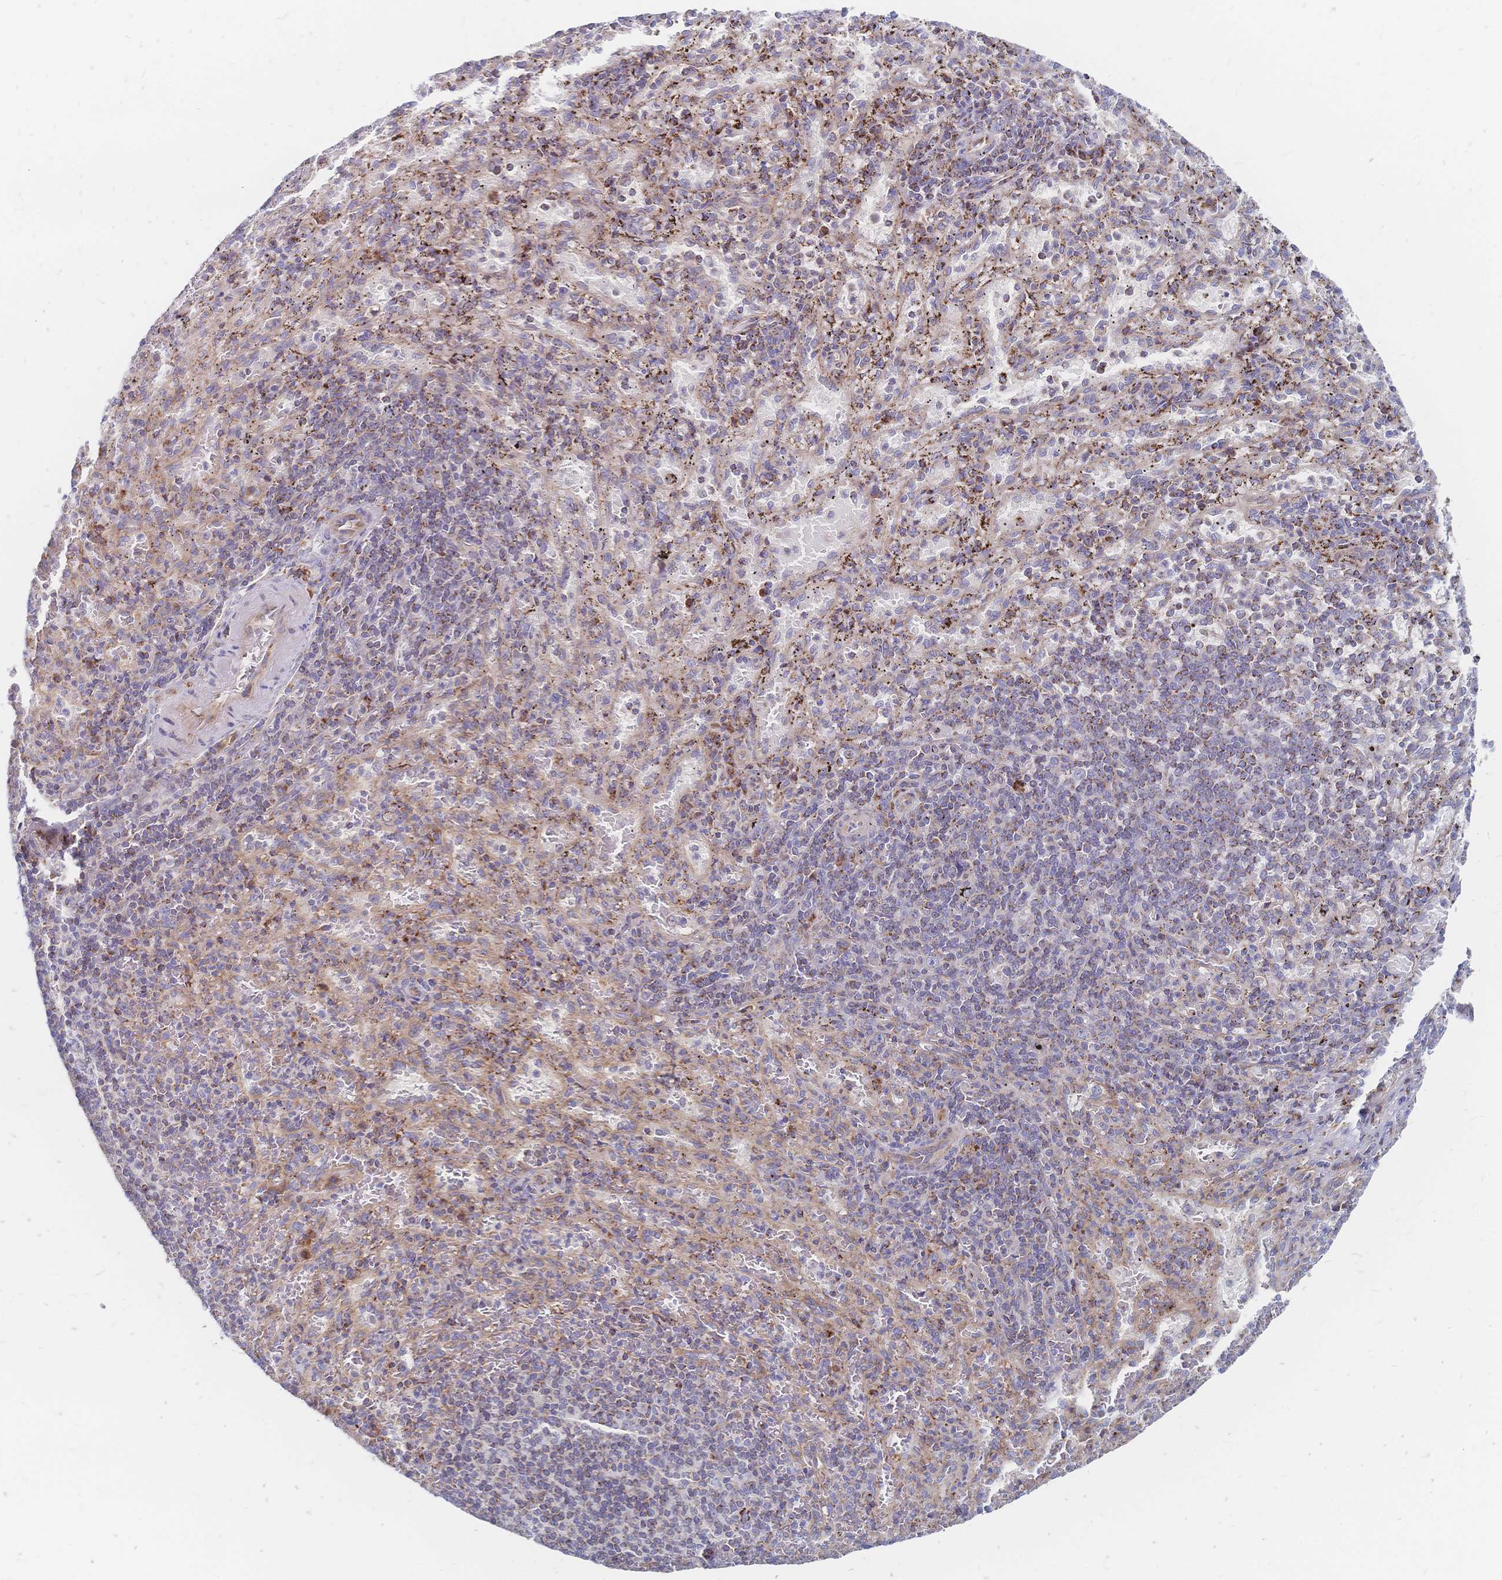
{"staining": {"intensity": "weak", "quantity": ">75%", "location": "cytoplasmic/membranous"}, "tissue": "spleen", "cell_type": "Cells in red pulp", "image_type": "normal", "snomed": [{"axis": "morphology", "description": "Normal tissue, NOS"}, {"axis": "topography", "description": "Spleen"}], "caption": "Spleen stained with a brown dye displays weak cytoplasmic/membranous positive expression in approximately >75% of cells in red pulp.", "gene": "SORBS1", "patient": {"sex": "male", "age": 57}}